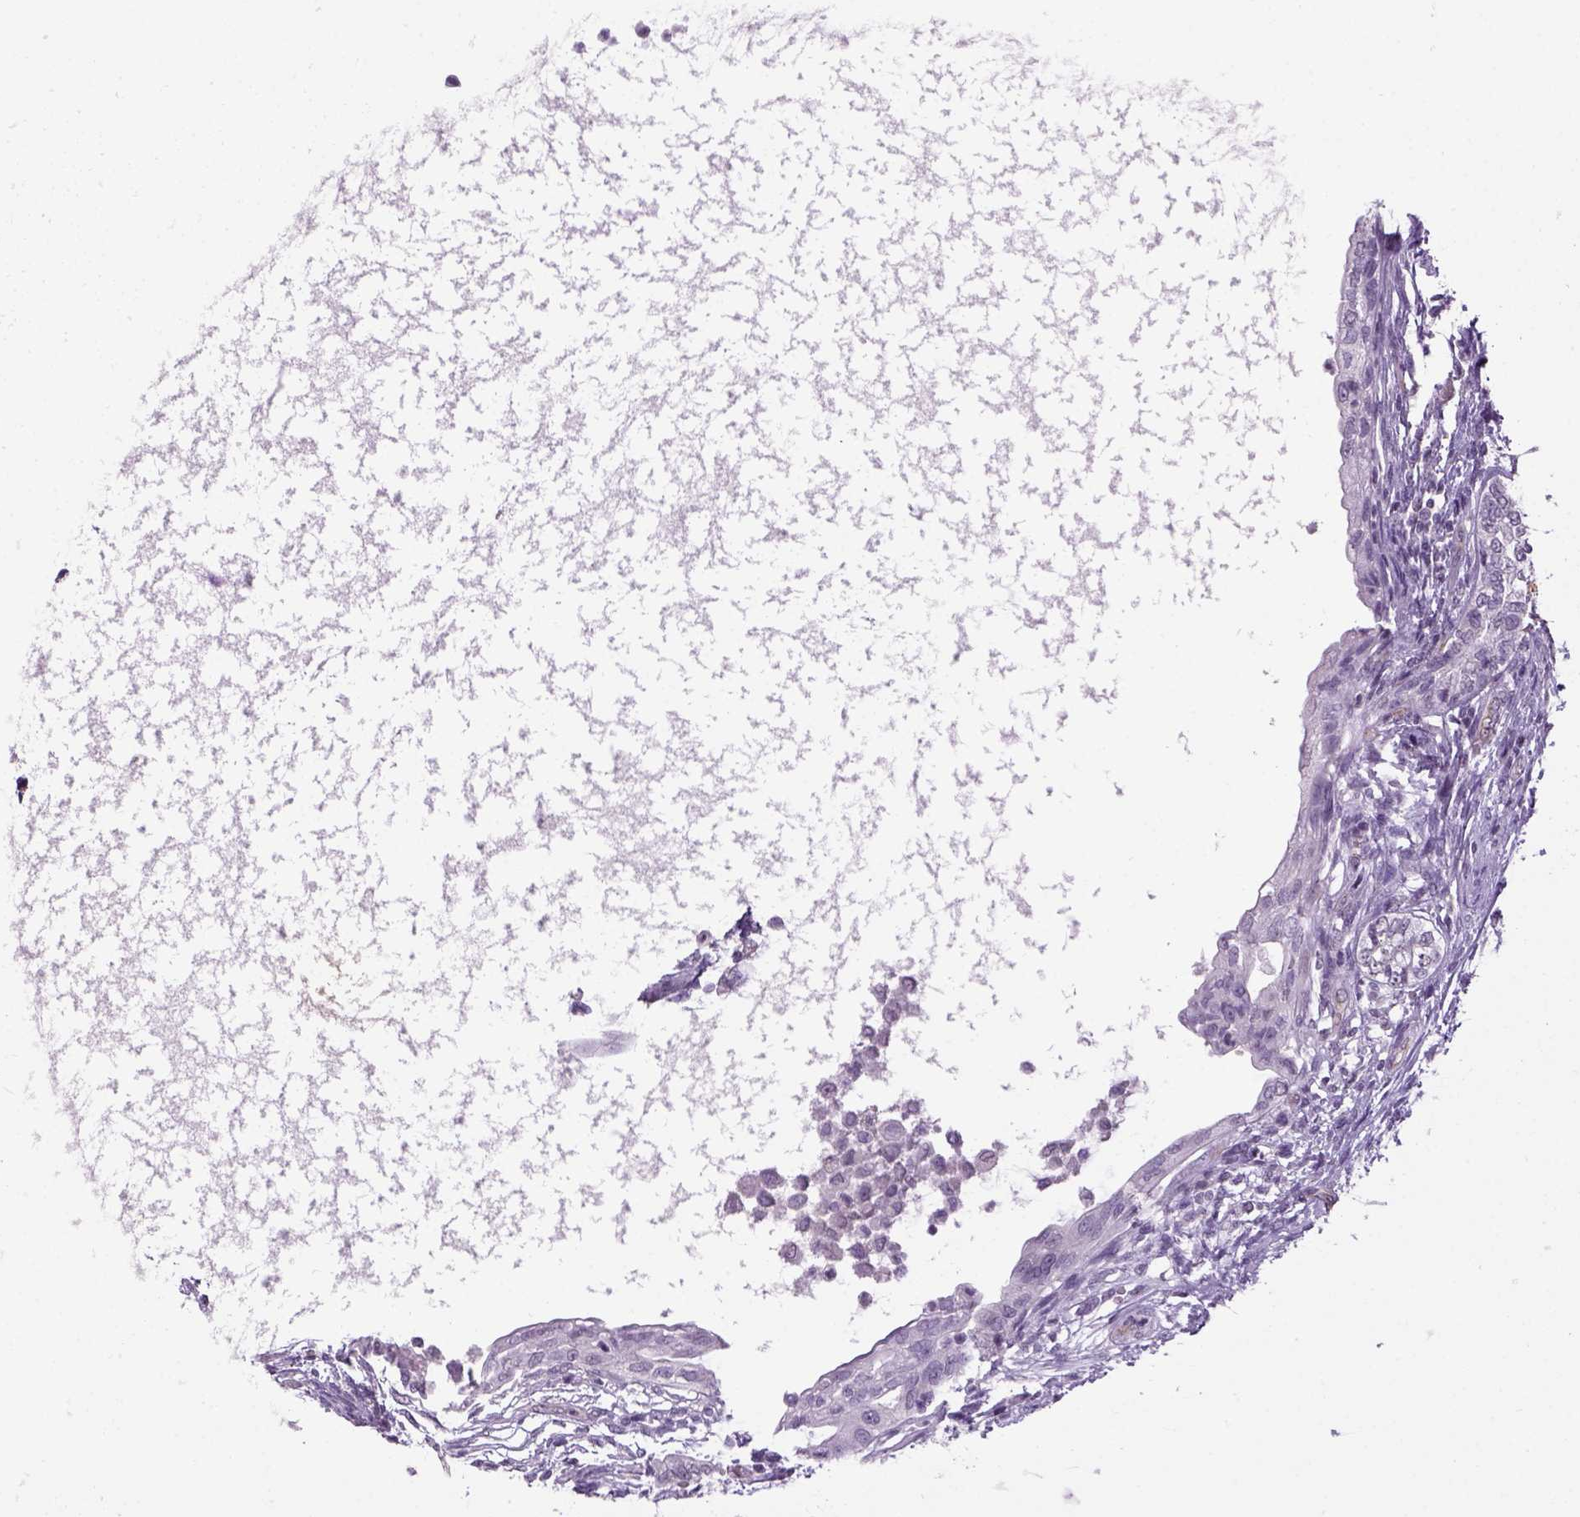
{"staining": {"intensity": "negative", "quantity": "none", "location": "none"}, "tissue": "testis cancer", "cell_type": "Tumor cells", "image_type": "cancer", "snomed": [{"axis": "morphology", "description": "Carcinoma, Embryonal, NOS"}, {"axis": "topography", "description": "Testis"}], "caption": "The immunohistochemistry (IHC) micrograph has no significant positivity in tumor cells of testis embryonal carcinoma tissue. (DAB (3,3'-diaminobenzidine) immunohistochemistry (IHC), high magnification).", "gene": "PRRT1", "patient": {"sex": "male", "age": 26}}